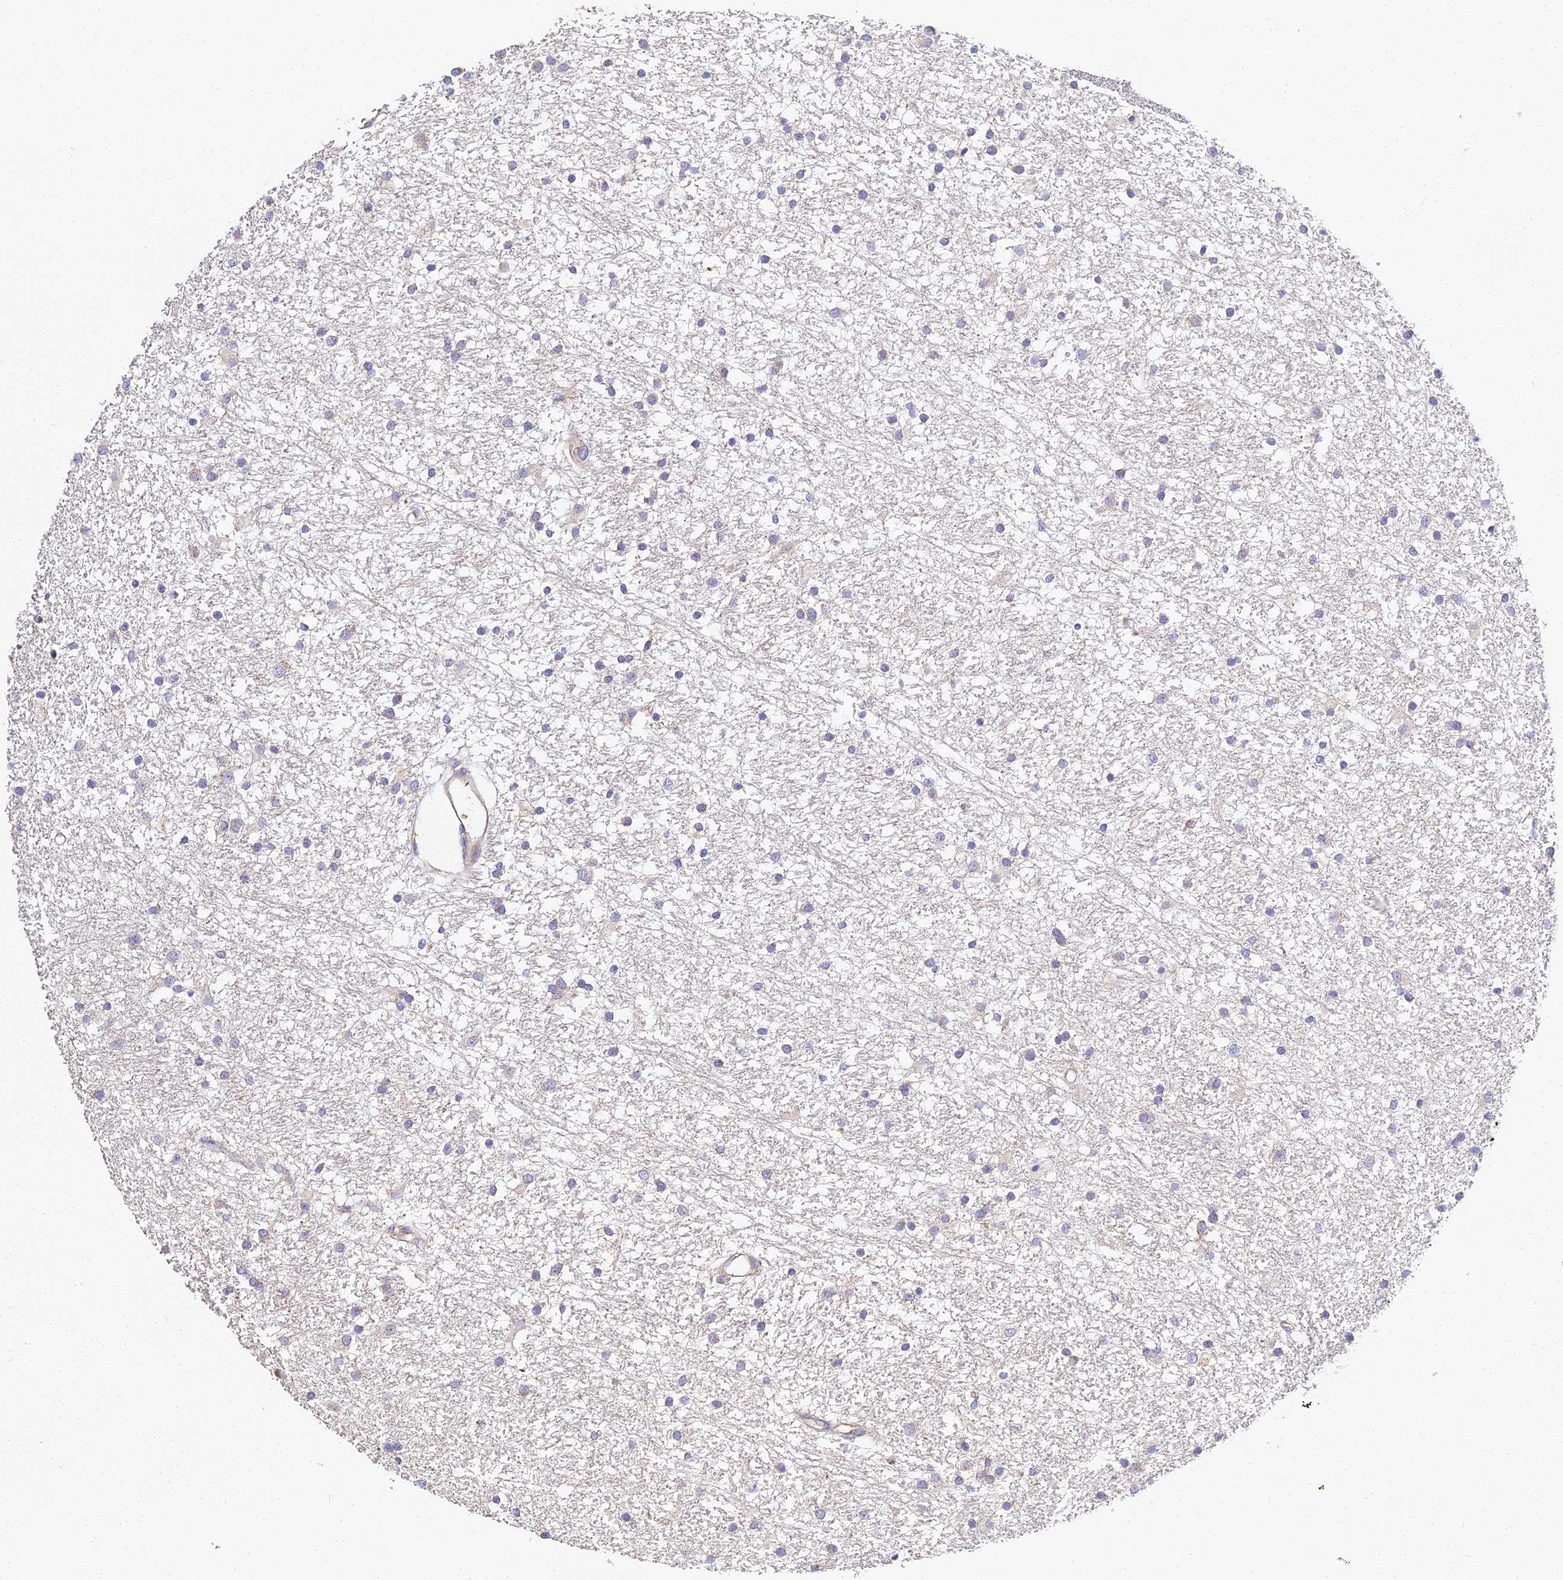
{"staining": {"intensity": "negative", "quantity": "none", "location": "none"}, "tissue": "glioma", "cell_type": "Tumor cells", "image_type": "cancer", "snomed": [{"axis": "morphology", "description": "Glioma, malignant, High grade"}, {"axis": "topography", "description": "Brain"}], "caption": "Human malignant glioma (high-grade) stained for a protein using immunohistochemistry displays no staining in tumor cells.", "gene": "SCX", "patient": {"sex": "male", "age": 77}}